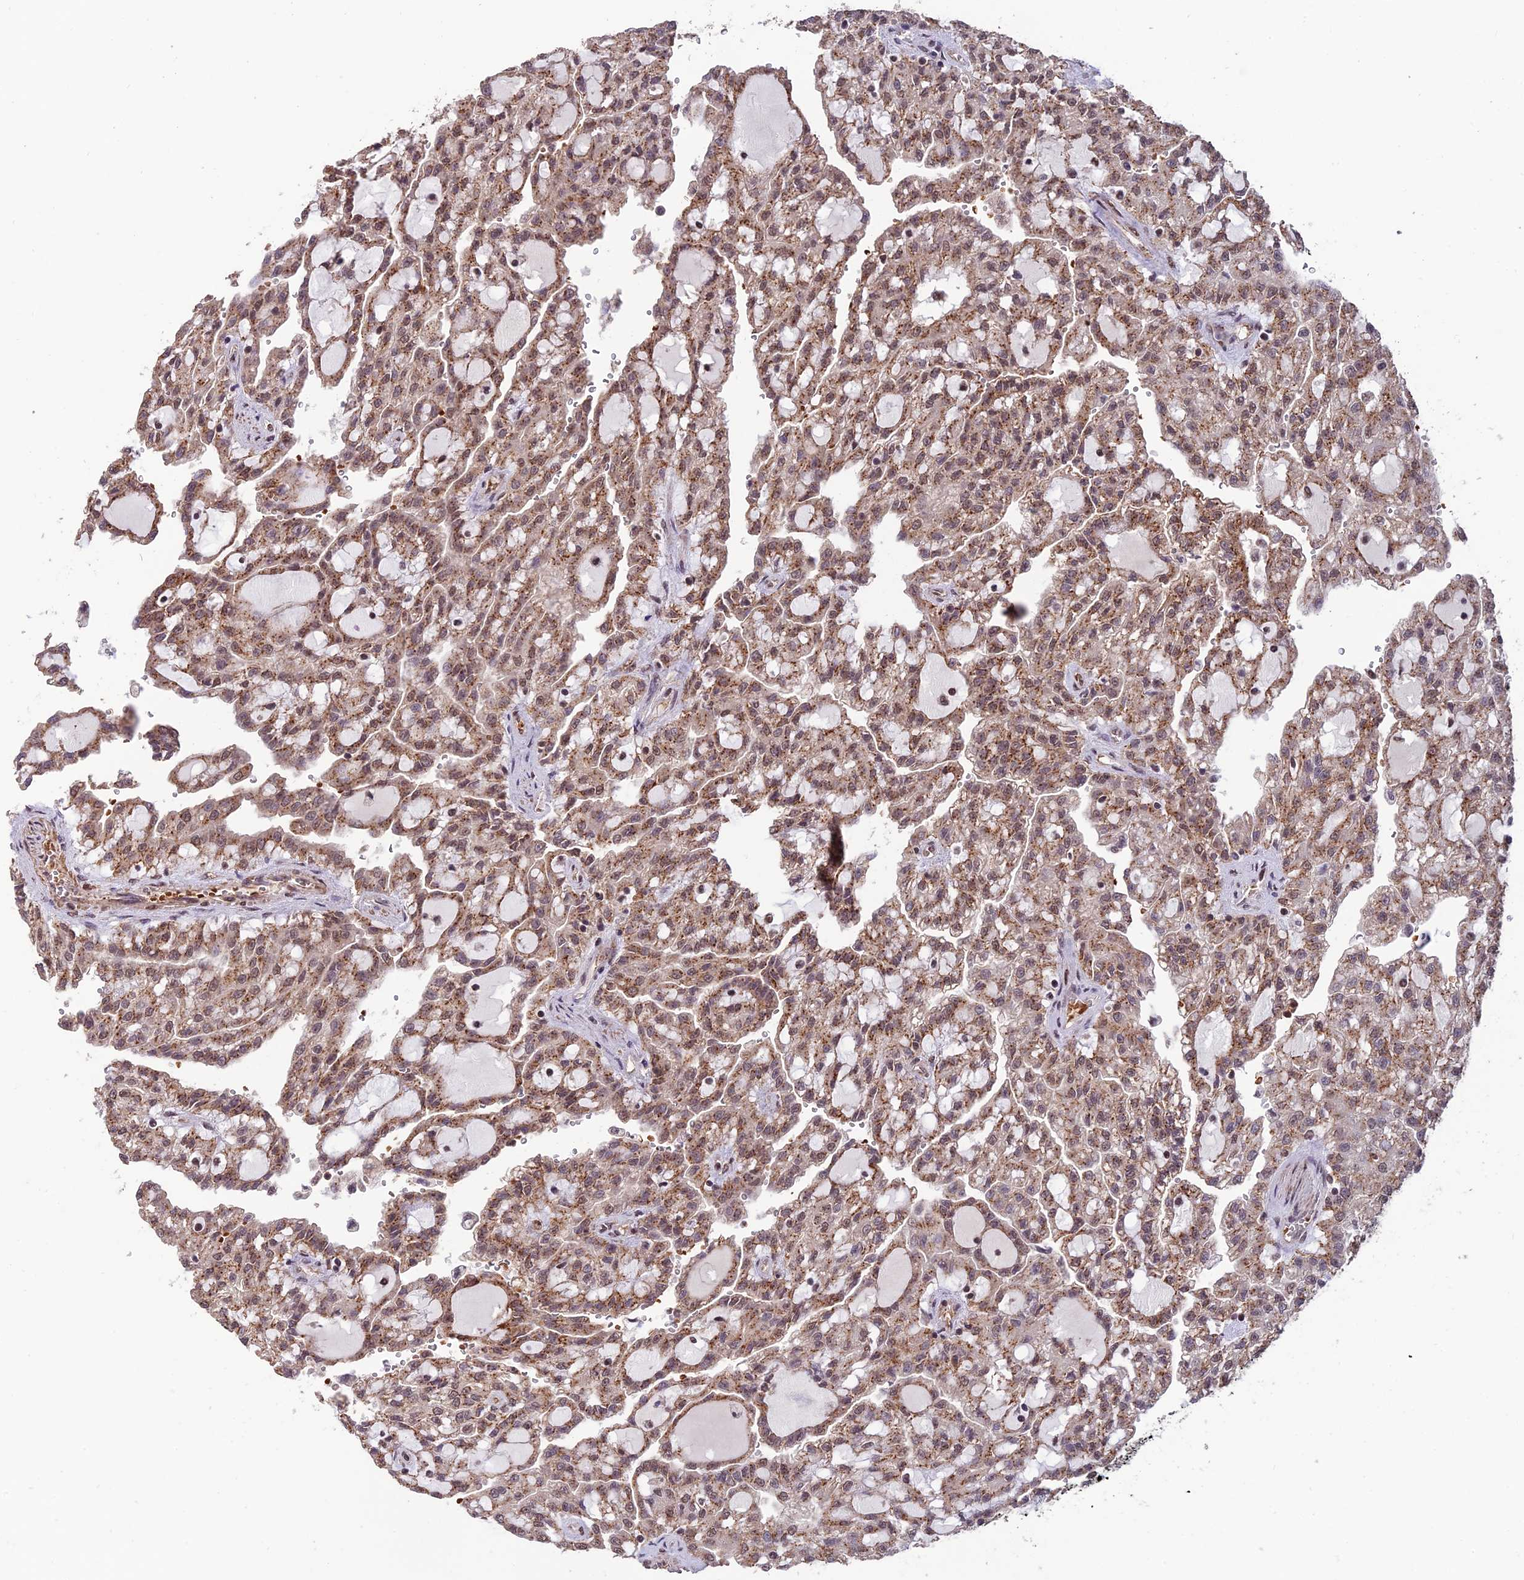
{"staining": {"intensity": "moderate", "quantity": ">75%", "location": "cytoplasmic/membranous"}, "tissue": "renal cancer", "cell_type": "Tumor cells", "image_type": "cancer", "snomed": [{"axis": "morphology", "description": "Adenocarcinoma, NOS"}, {"axis": "topography", "description": "Kidney"}], "caption": "DAB (3,3'-diaminobenzidine) immunohistochemical staining of renal adenocarcinoma demonstrates moderate cytoplasmic/membranous protein expression in approximately >75% of tumor cells.", "gene": "CABIN1", "patient": {"sex": "male", "age": 63}}